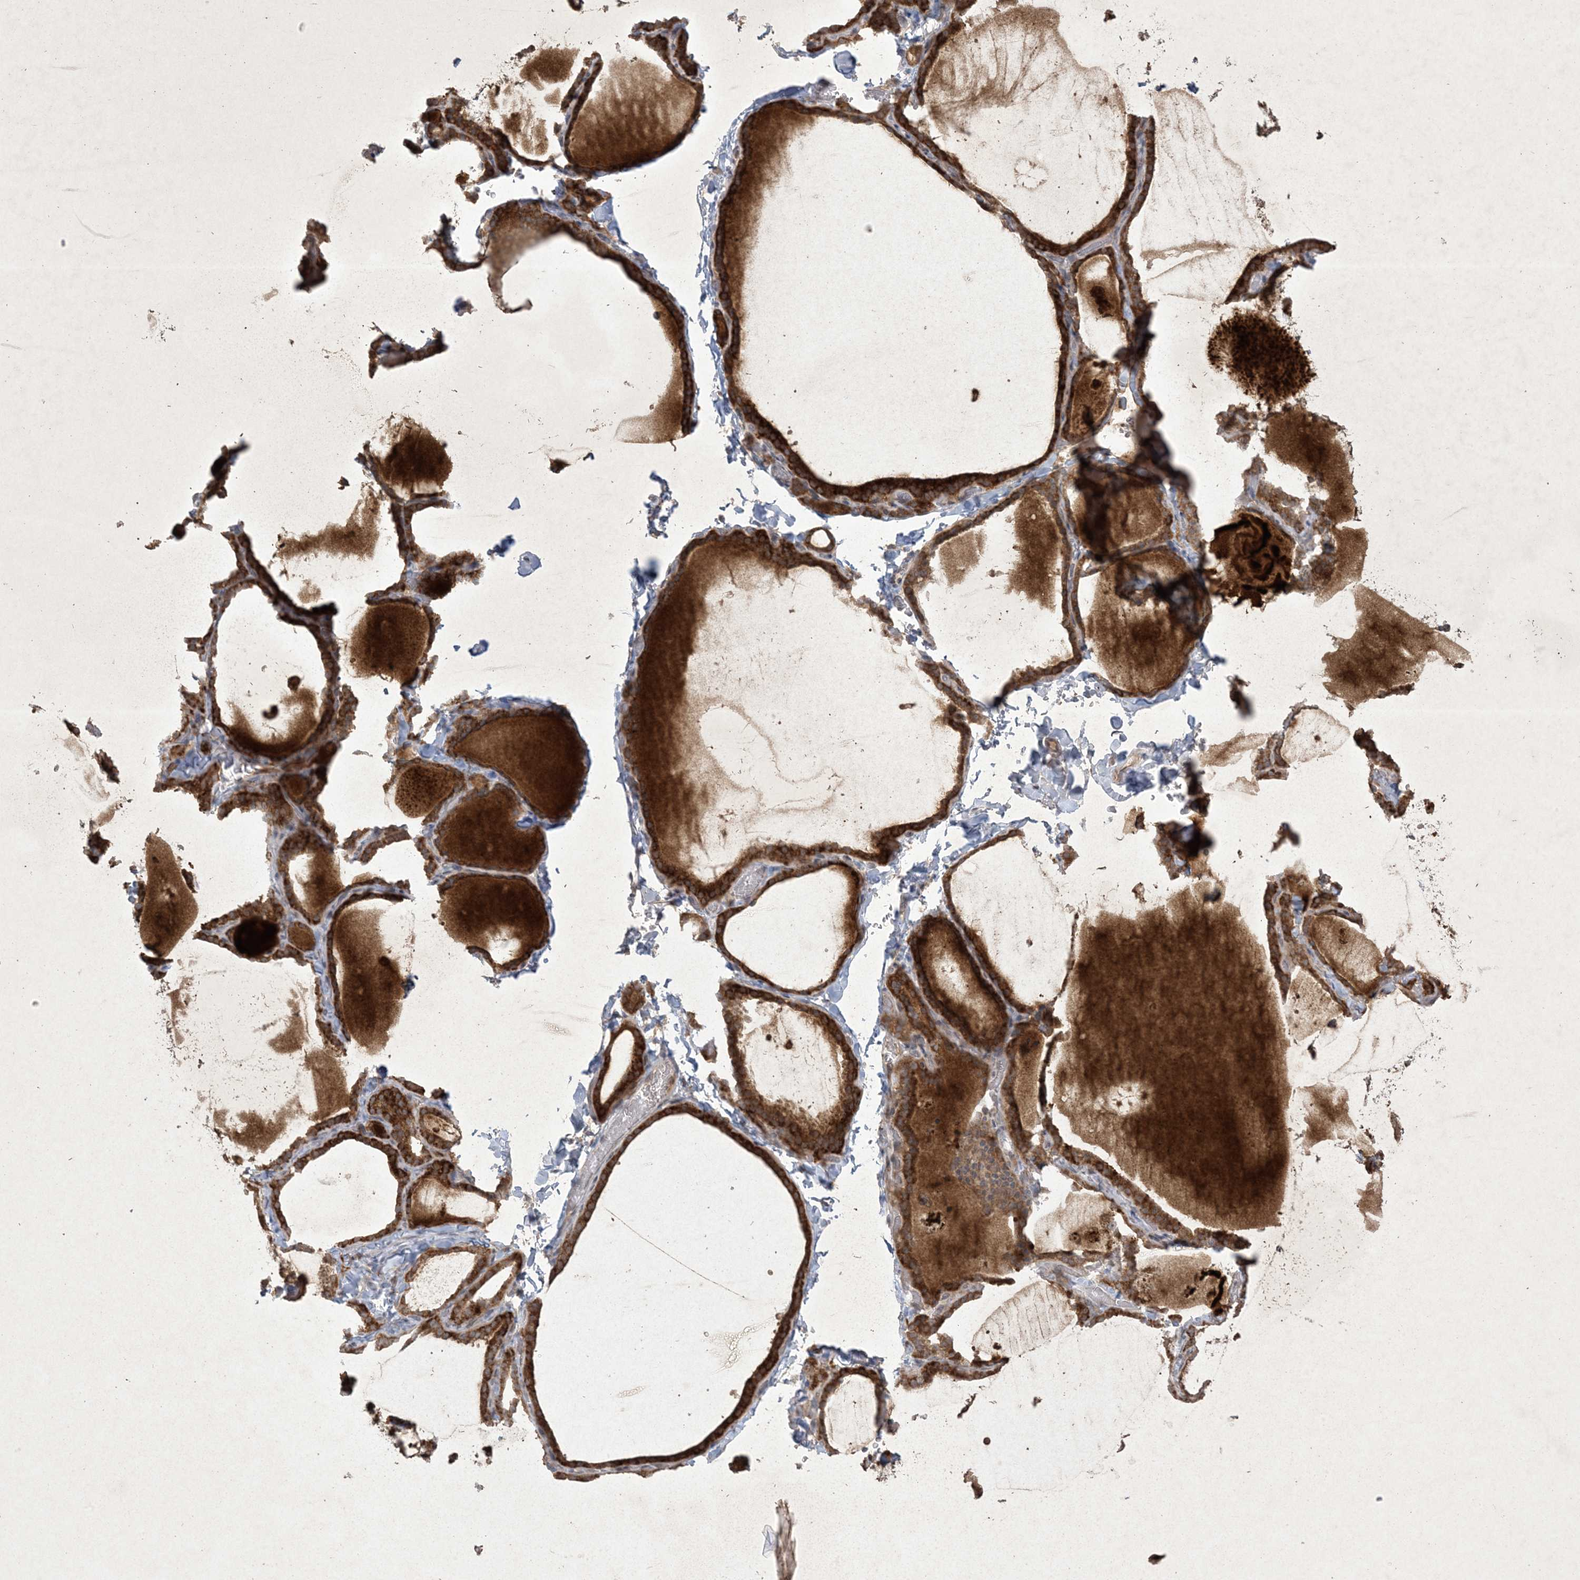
{"staining": {"intensity": "strong", "quantity": ">75%", "location": "cytoplasmic/membranous"}, "tissue": "thyroid gland", "cell_type": "Glandular cells", "image_type": "normal", "snomed": [{"axis": "morphology", "description": "Normal tissue, NOS"}, {"axis": "topography", "description": "Thyroid gland"}], "caption": "Brown immunohistochemical staining in benign human thyroid gland demonstrates strong cytoplasmic/membranous staining in approximately >75% of glandular cells. (DAB (3,3'-diaminobenzidine) = brown stain, brightfield microscopy at high magnification).", "gene": "NRBP2", "patient": {"sex": "female", "age": 22}}